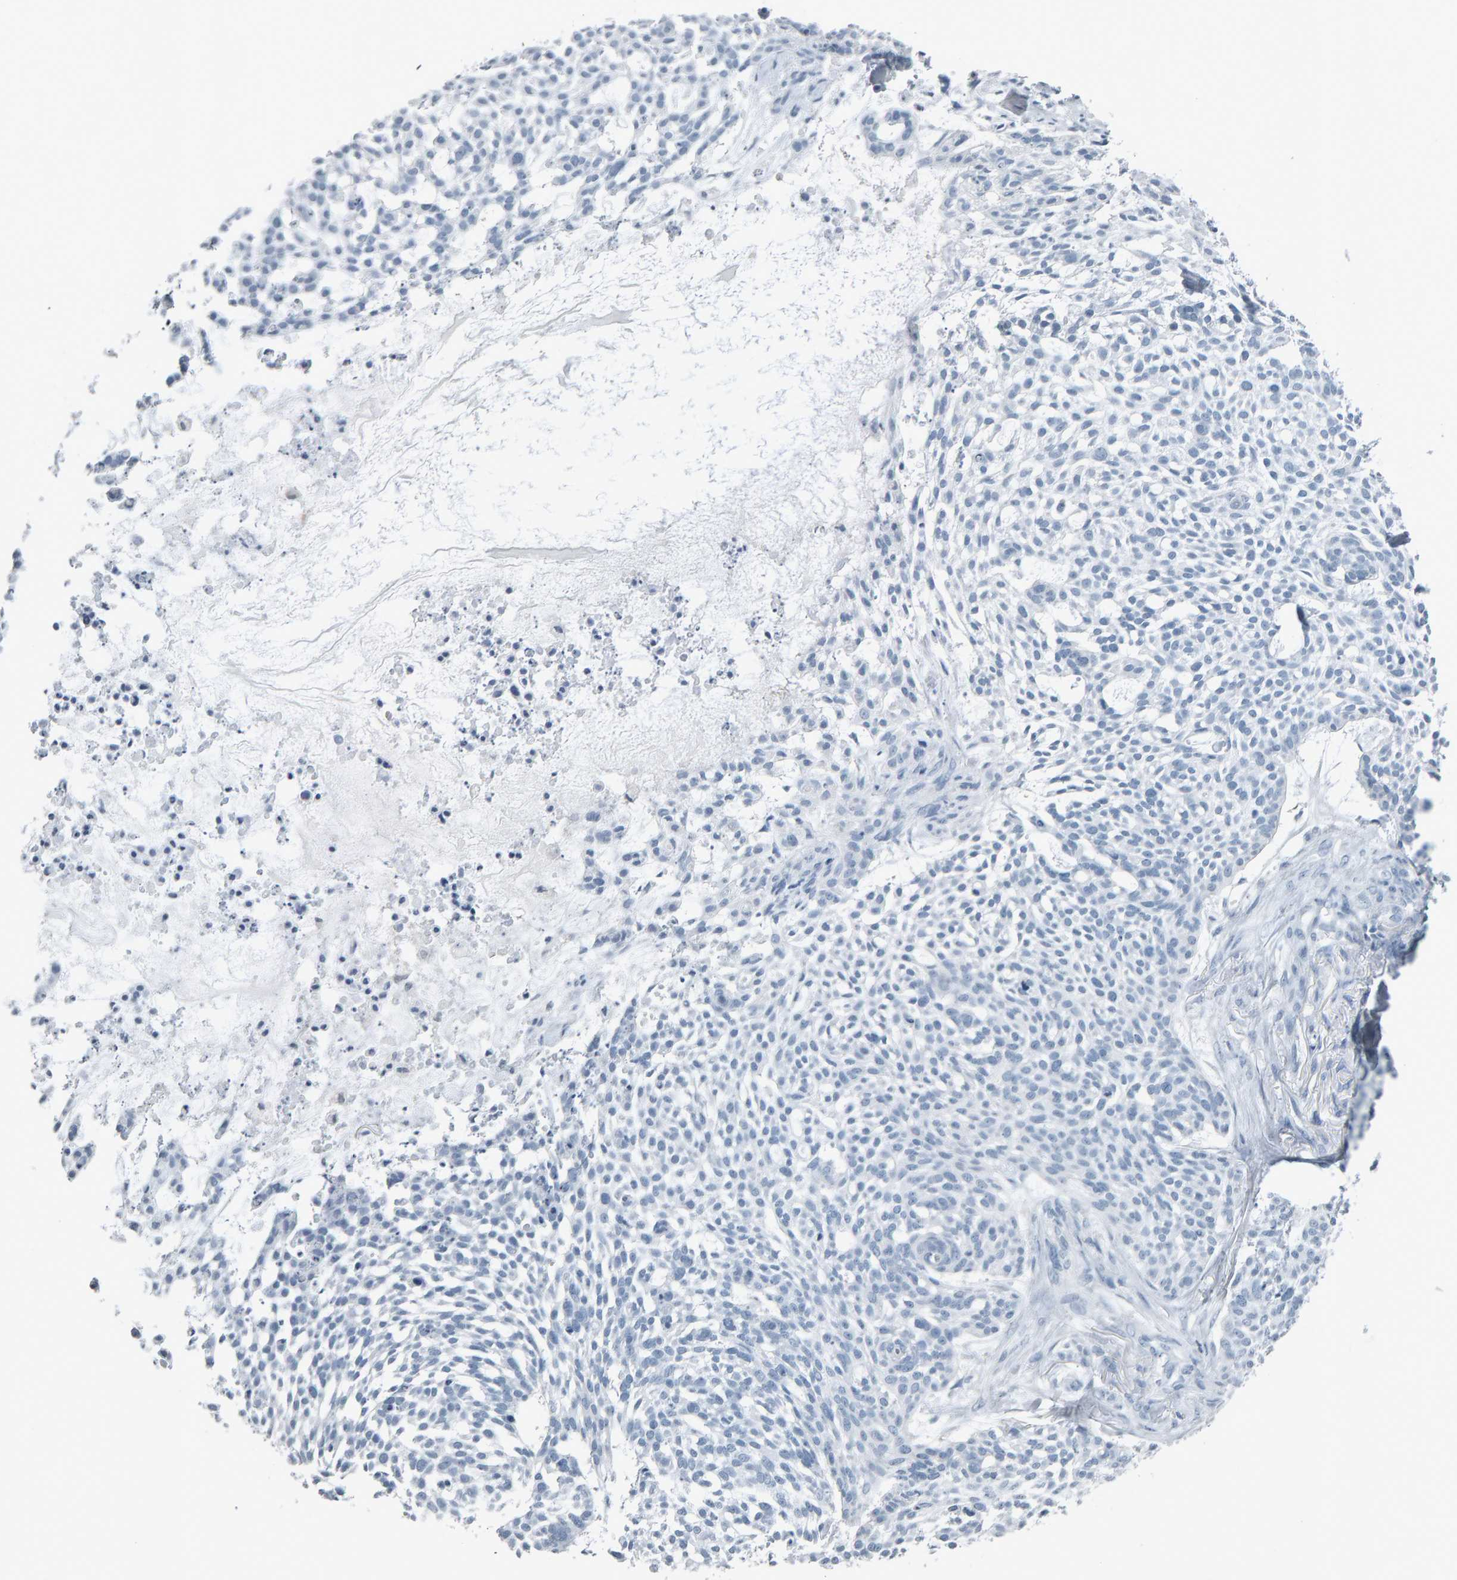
{"staining": {"intensity": "negative", "quantity": "none", "location": "none"}, "tissue": "skin cancer", "cell_type": "Tumor cells", "image_type": "cancer", "snomed": [{"axis": "morphology", "description": "Basal cell carcinoma"}, {"axis": "topography", "description": "Skin"}], "caption": "Protein analysis of skin basal cell carcinoma reveals no significant staining in tumor cells. (DAB (3,3'-diaminobenzidine) immunohistochemistry, high magnification).", "gene": "PYY", "patient": {"sex": "female", "age": 64}}